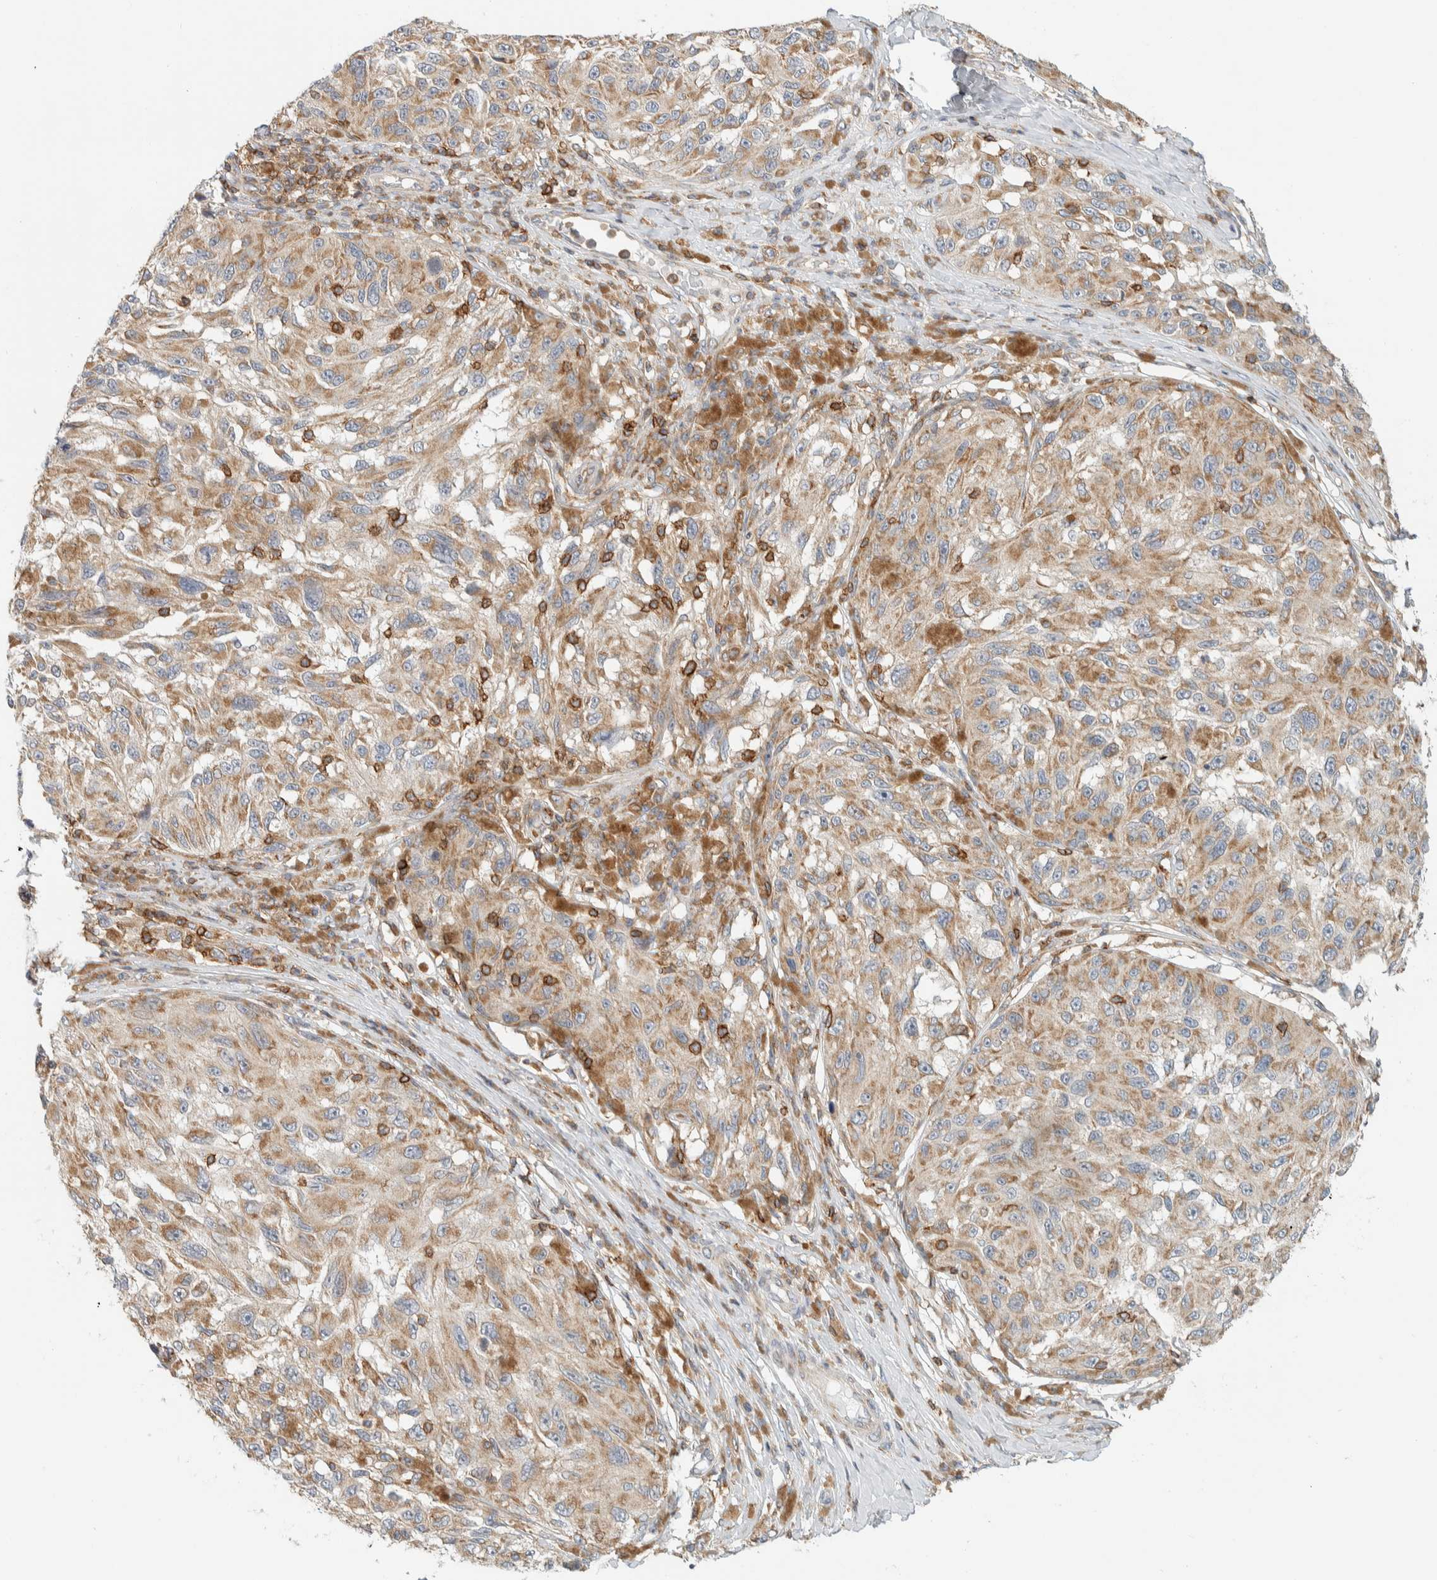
{"staining": {"intensity": "weak", "quantity": ">75%", "location": "cytoplasmic/membranous"}, "tissue": "melanoma", "cell_type": "Tumor cells", "image_type": "cancer", "snomed": [{"axis": "morphology", "description": "Malignant melanoma, NOS"}, {"axis": "topography", "description": "Skin"}], "caption": "Malignant melanoma was stained to show a protein in brown. There is low levels of weak cytoplasmic/membranous positivity in about >75% of tumor cells.", "gene": "CCDC57", "patient": {"sex": "female", "age": 73}}